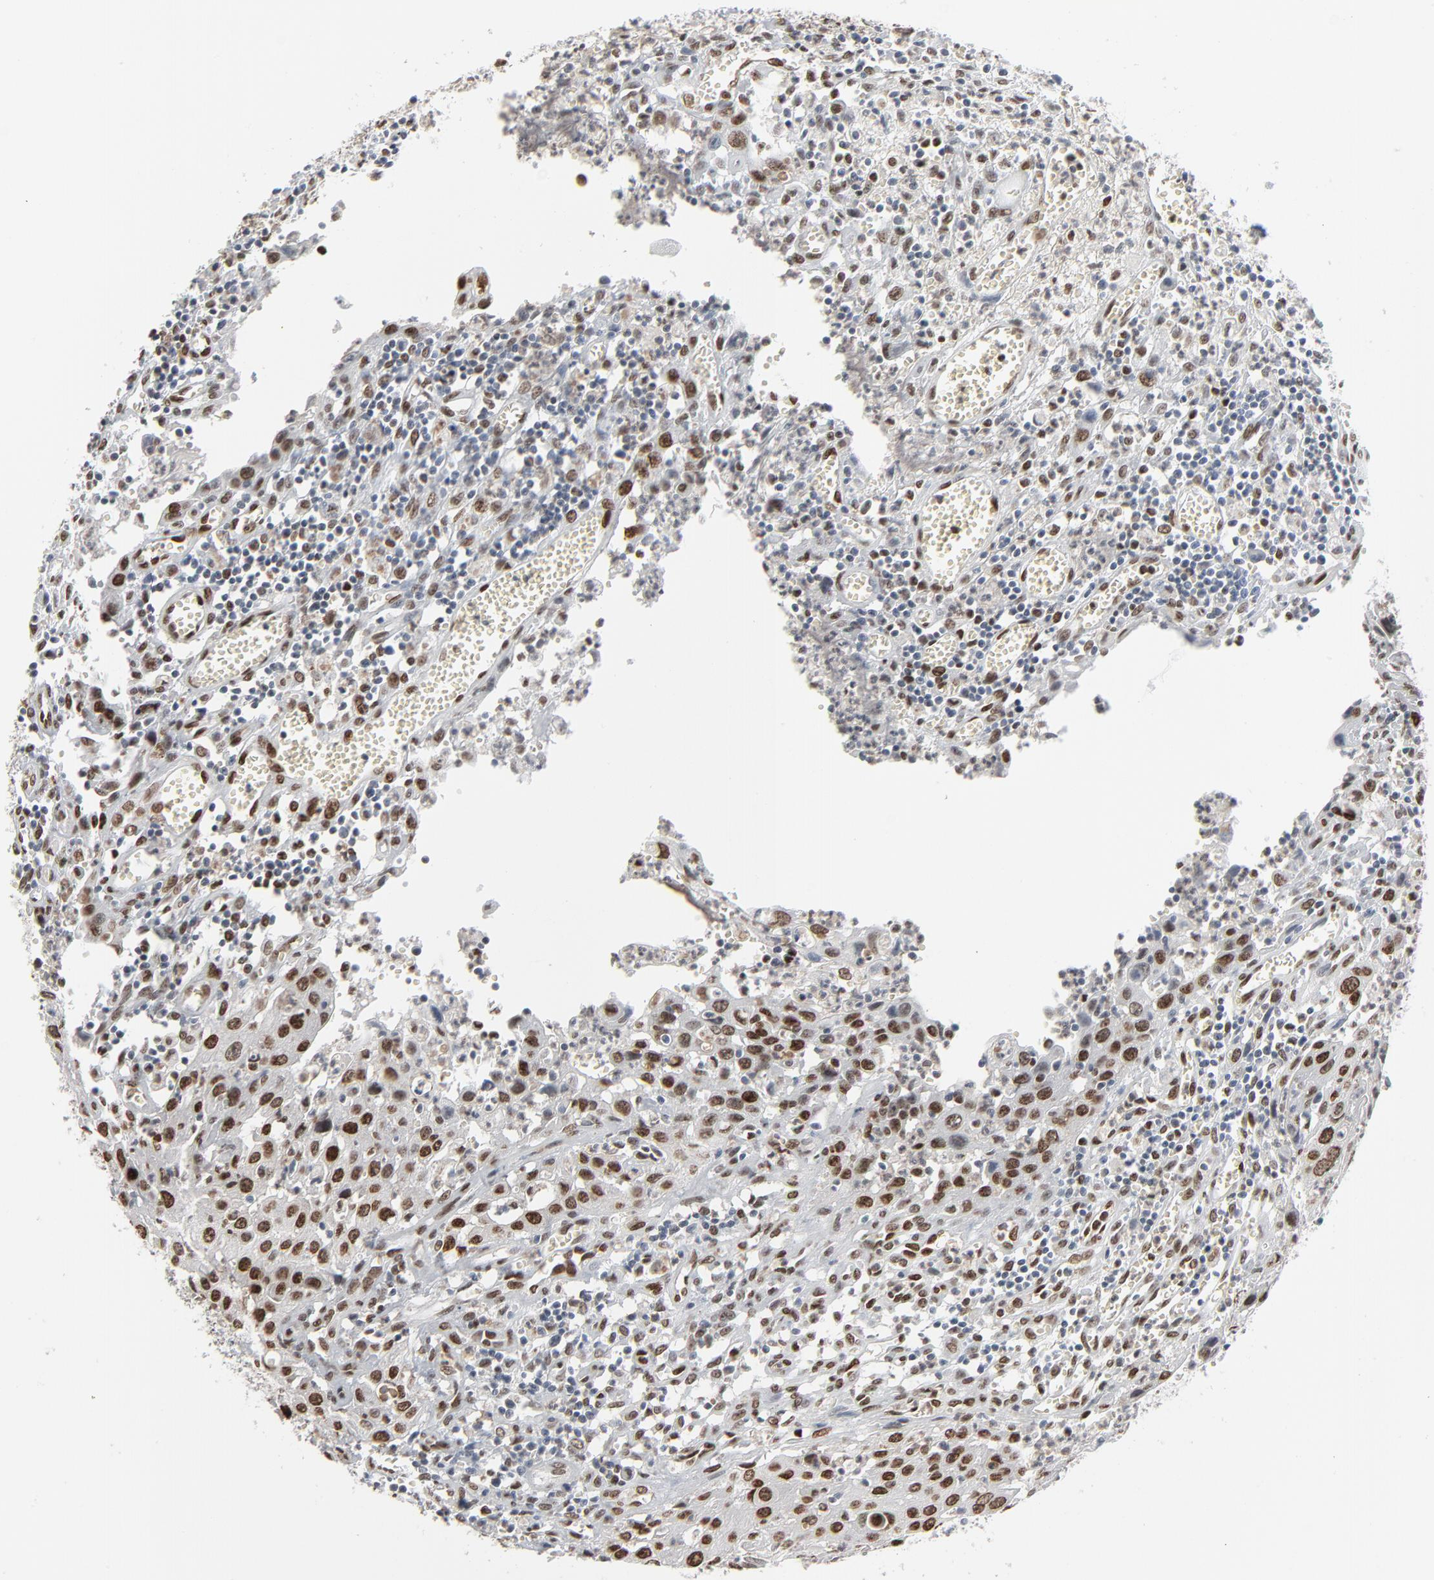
{"staining": {"intensity": "strong", "quantity": ">75%", "location": "nuclear"}, "tissue": "urothelial cancer", "cell_type": "Tumor cells", "image_type": "cancer", "snomed": [{"axis": "morphology", "description": "Urothelial carcinoma, High grade"}, {"axis": "topography", "description": "Urinary bladder"}], "caption": "Brown immunohistochemical staining in human urothelial cancer demonstrates strong nuclear expression in about >75% of tumor cells. The staining is performed using DAB (3,3'-diaminobenzidine) brown chromogen to label protein expression. The nuclei are counter-stained blue using hematoxylin.", "gene": "CUX1", "patient": {"sex": "male", "age": 66}}